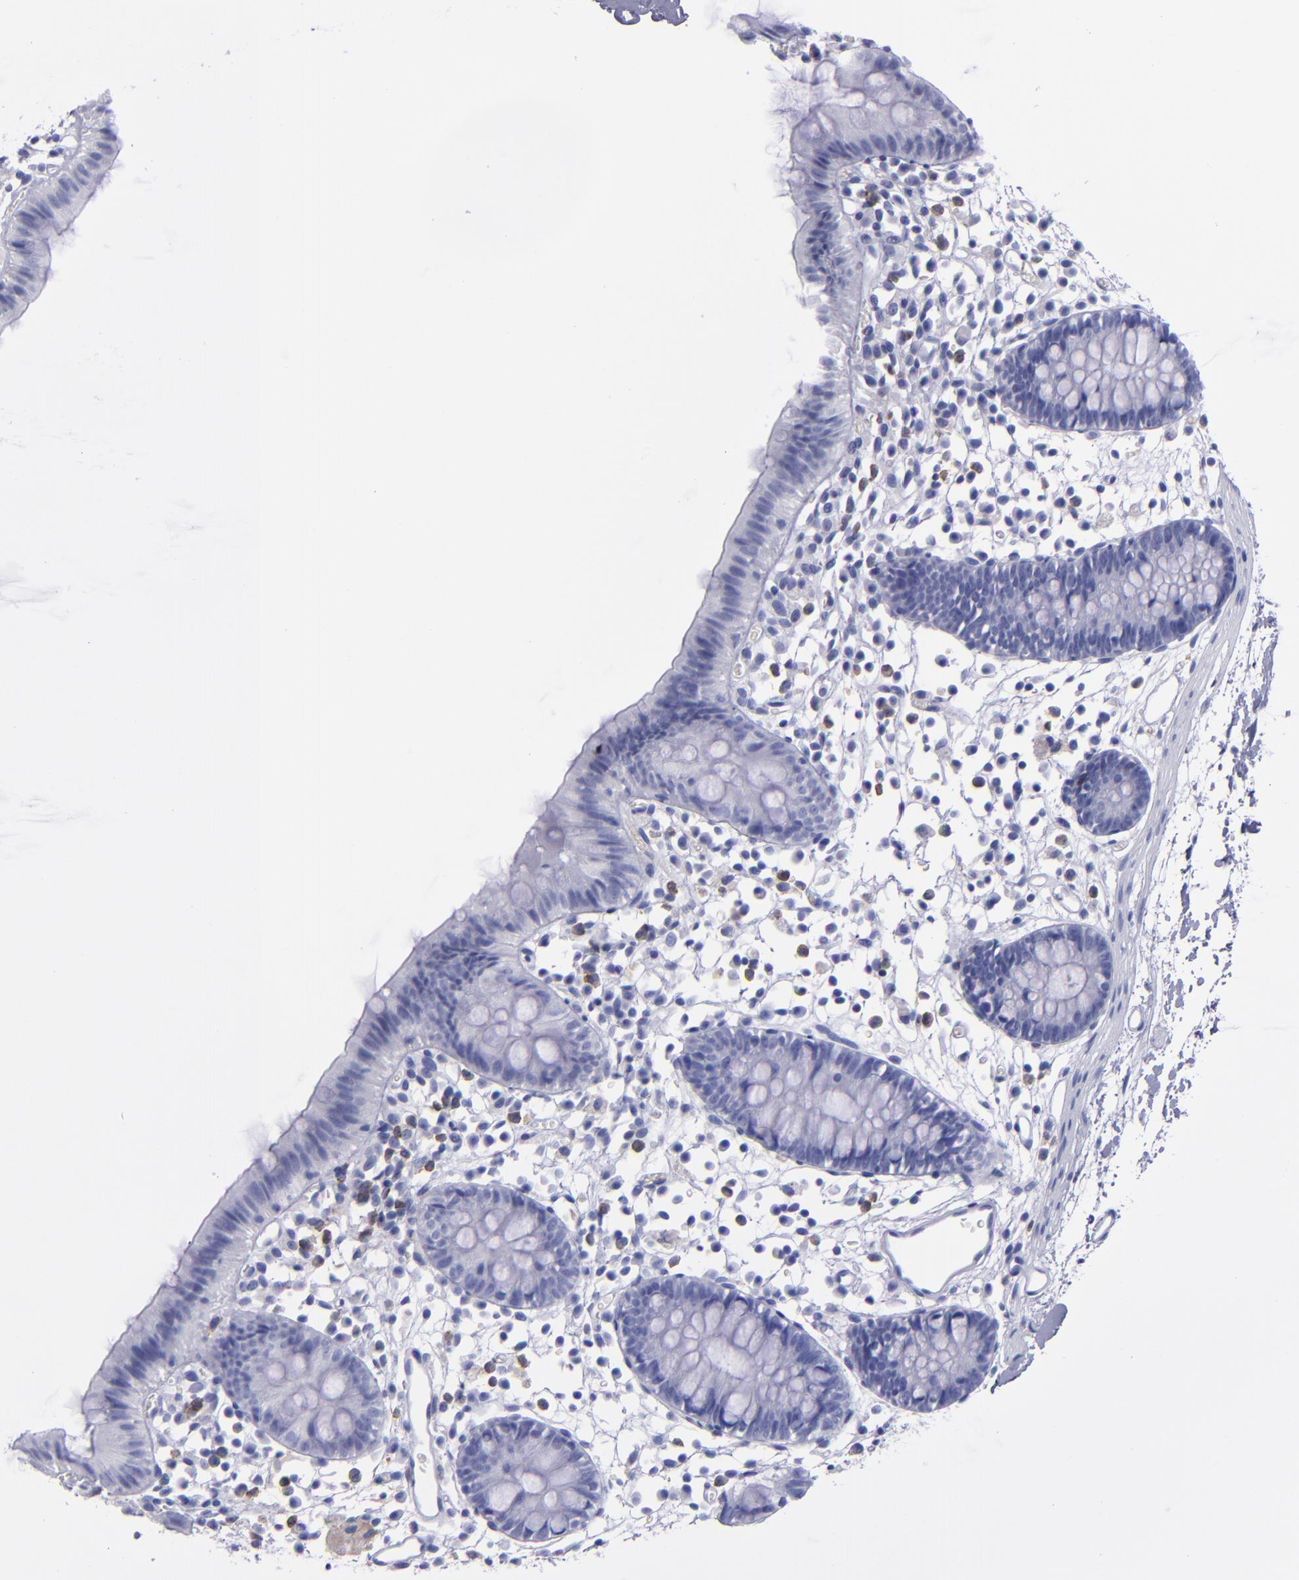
{"staining": {"intensity": "negative", "quantity": "none", "location": "none"}, "tissue": "colon", "cell_type": "Endothelial cells", "image_type": "normal", "snomed": [{"axis": "morphology", "description": "Normal tissue, NOS"}, {"axis": "topography", "description": "Colon"}], "caption": "This is a histopathology image of immunohistochemistry (IHC) staining of benign colon, which shows no positivity in endothelial cells. Nuclei are stained in blue.", "gene": "CR1", "patient": {"sex": "male", "age": 14}}